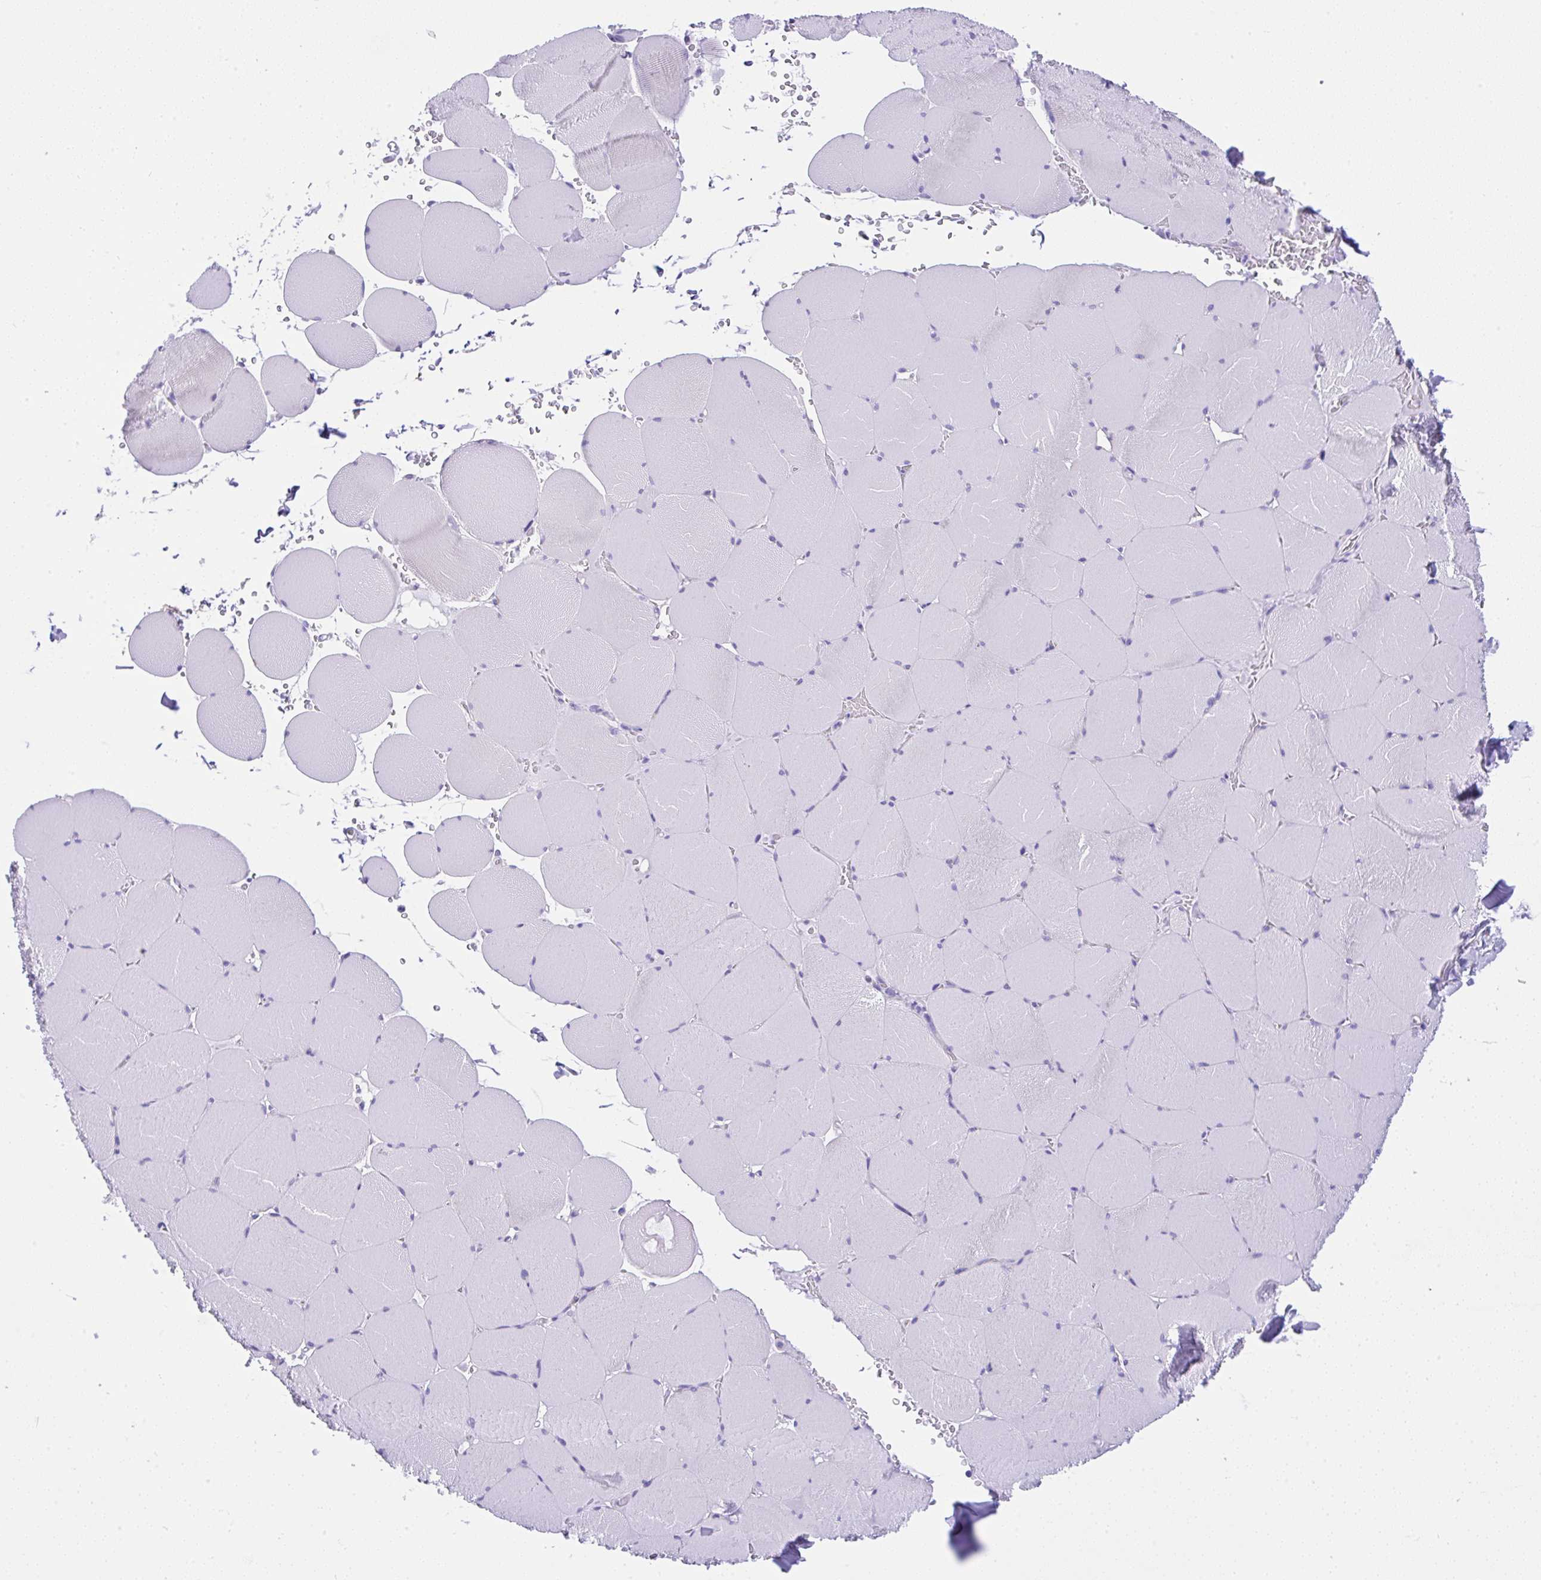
{"staining": {"intensity": "negative", "quantity": "none", "location": "none"}, "tissue": "skeletal muscle", "cell_type": "Myocytes", "image_type": "normal", "snomed": [{"axis": "morphology", "description": "Normal tissue, NOS"}, {"axis": "topography", "description": "Skeletal muscle"}, {"axis": "topography", "description": "Head-Neck"}], "caption": "IHC image of benign skeletal muscle: skeletal muscle stained with DAB reveals no significant protein positivity in myocytes.", "gene": "SLC13A1", "patient": {"sex": "male", "age": 66}}